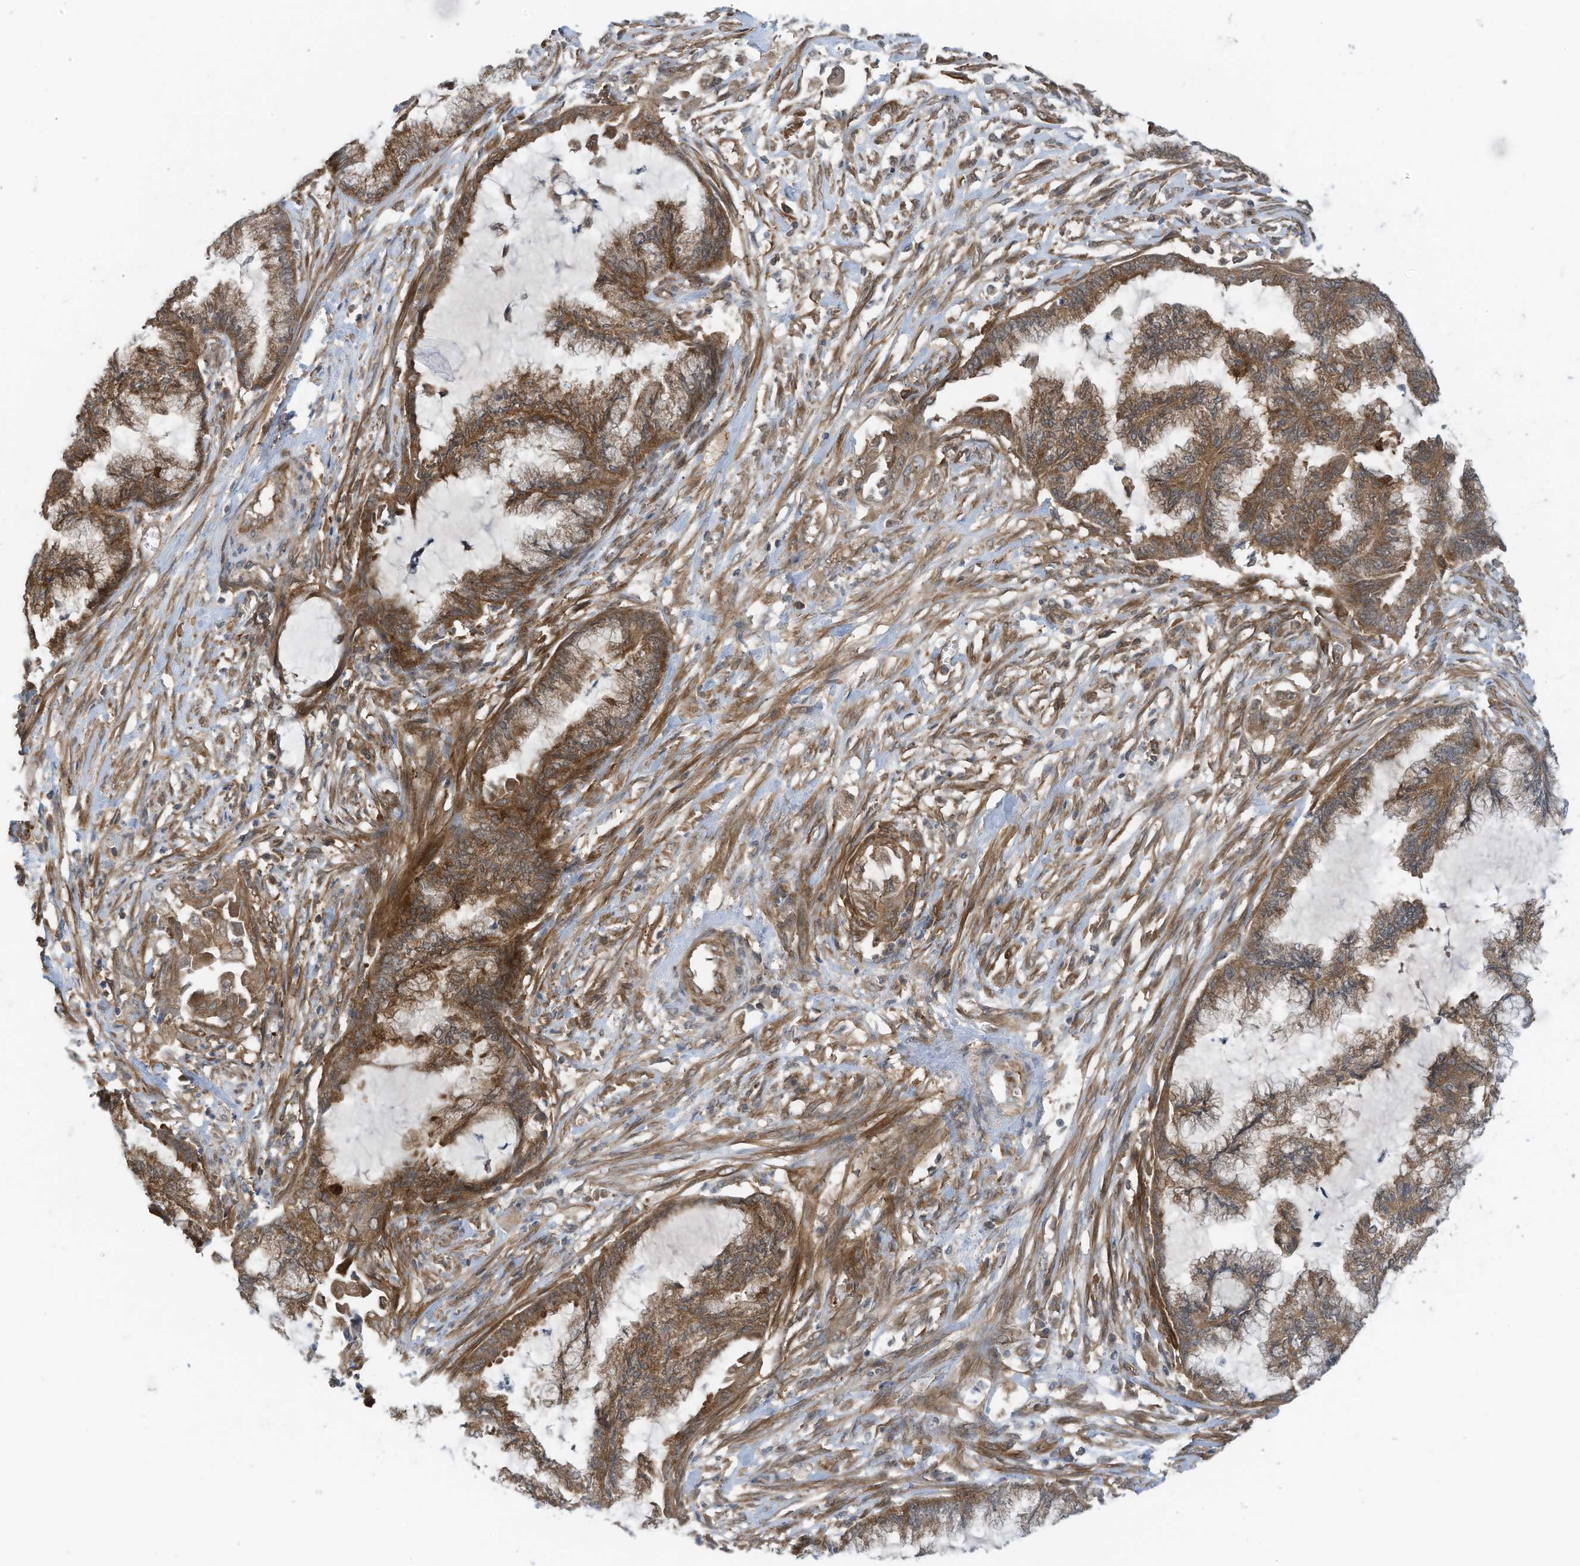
{"staining": {"intensity": "moderate", "quantity": ">75%", "location": "cytoplasmic/membranous"}, "tissue": "endometrial cancer", "cell_type": "Tumor cells", "image_type": "cancer", "snomed": [{"axis": "morphology", "description": "Adenocarcinoma, NOS"}, {"axis": "topography", "description": "Endometrium"}], "caption": "Immunohistochemical staining of human endometrial cancer exhibits medium levels of moderate cytoplasmic/membranous positivity in approximately >75% of tumor cells.", "gene": "REPS1", "patient": {"sex": "female", "age": 86}}